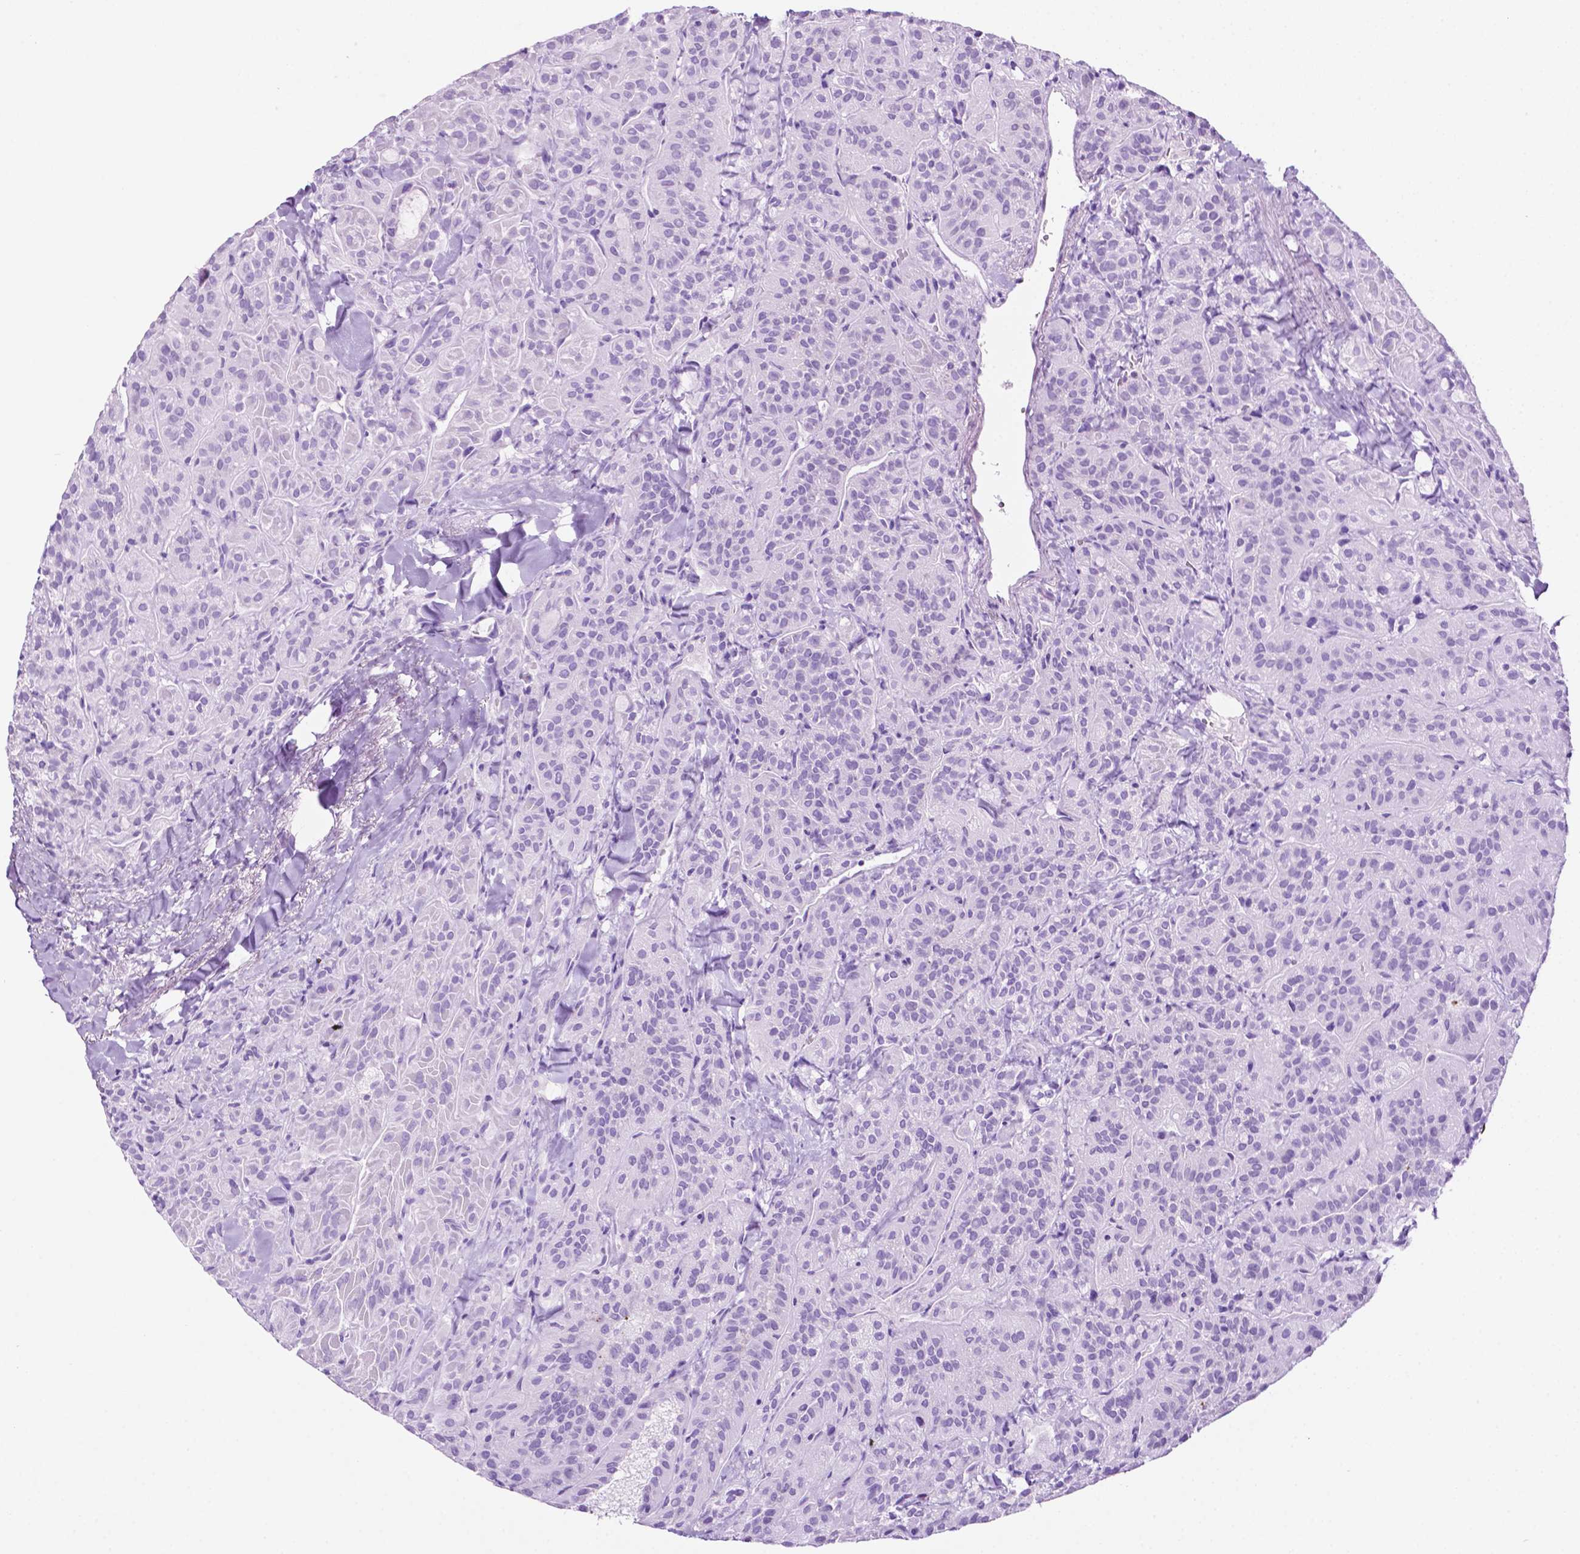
{"staining": {"intensity": "negative", "quantity": "none", "location": "none"}, "tissue": "thyroid cancer", "cell_type": "Tumor cells", "image_type": "cancer", "snomed": [{"axis": "morphology", "description": "Papillary adenocarcinoma, NOS"}, {"axis": "topography", "description": "Thyroid gland"}], "caption": "Human thyroid cancer (papillary adenocarcinoma) stained for a protein using immunohistochemistry (IHC) displays no positivity in tumor cells.", "gene": "RPL29", "patient": {"sex": "female", "age": 45}}